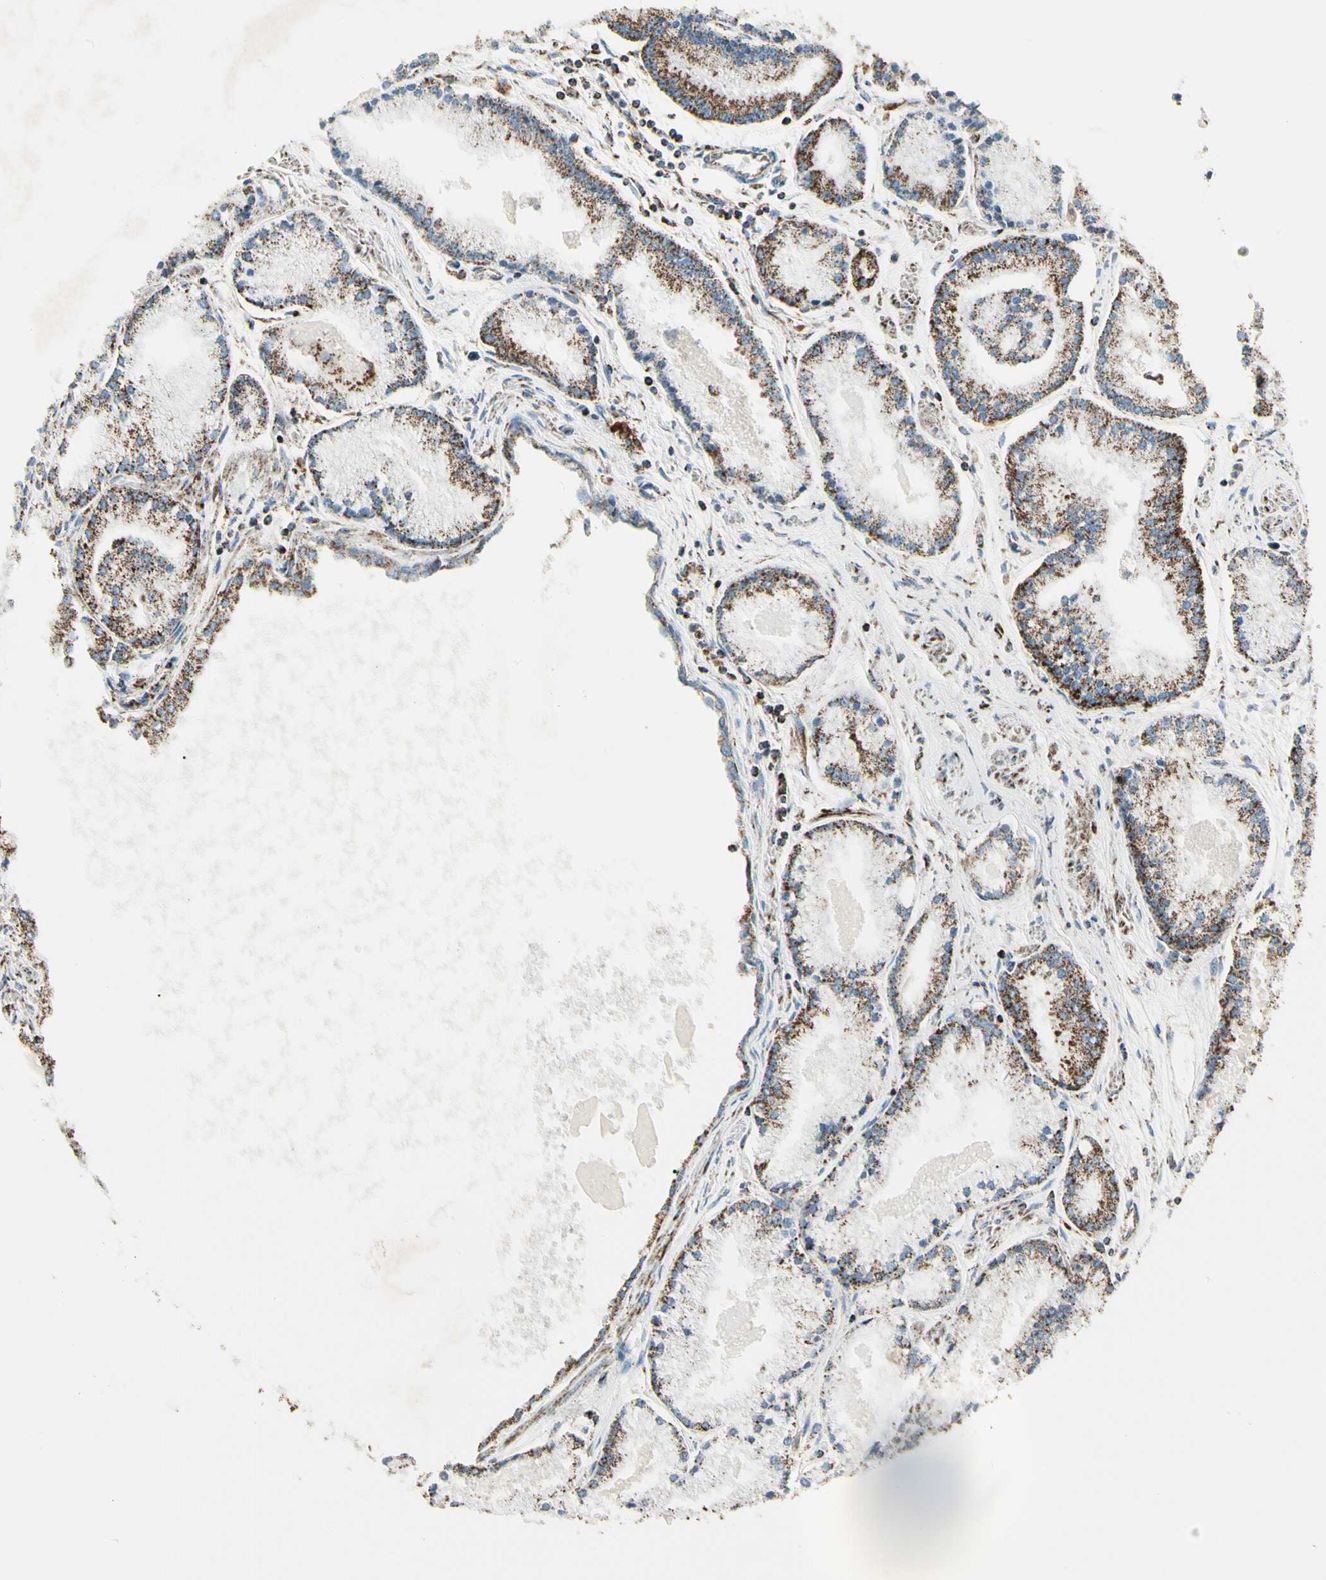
{"staining": {"intensity": "moderate", "quantity": ">75%", "location": "cytoplasmic/membranous"}, "tissue": "prostate cancer", "cell_type": "Tumor cells", "image_type": "cancer", "snomed": [{"axis": "morphology", "description": "Adenocarcinoma, High grade"}, {"axis": "topography", "description": "Prostate"}], "caption": "Moderate cytoplasmic/membranous expression is present in approximately >75% of tumor cells in prostate adenocarcinoma (high-grade). The protein of interest is shown in brown color, while the nuclei are stained blue.", "gene": "ME2", "patient": {"sex": "male", "age": 61}}